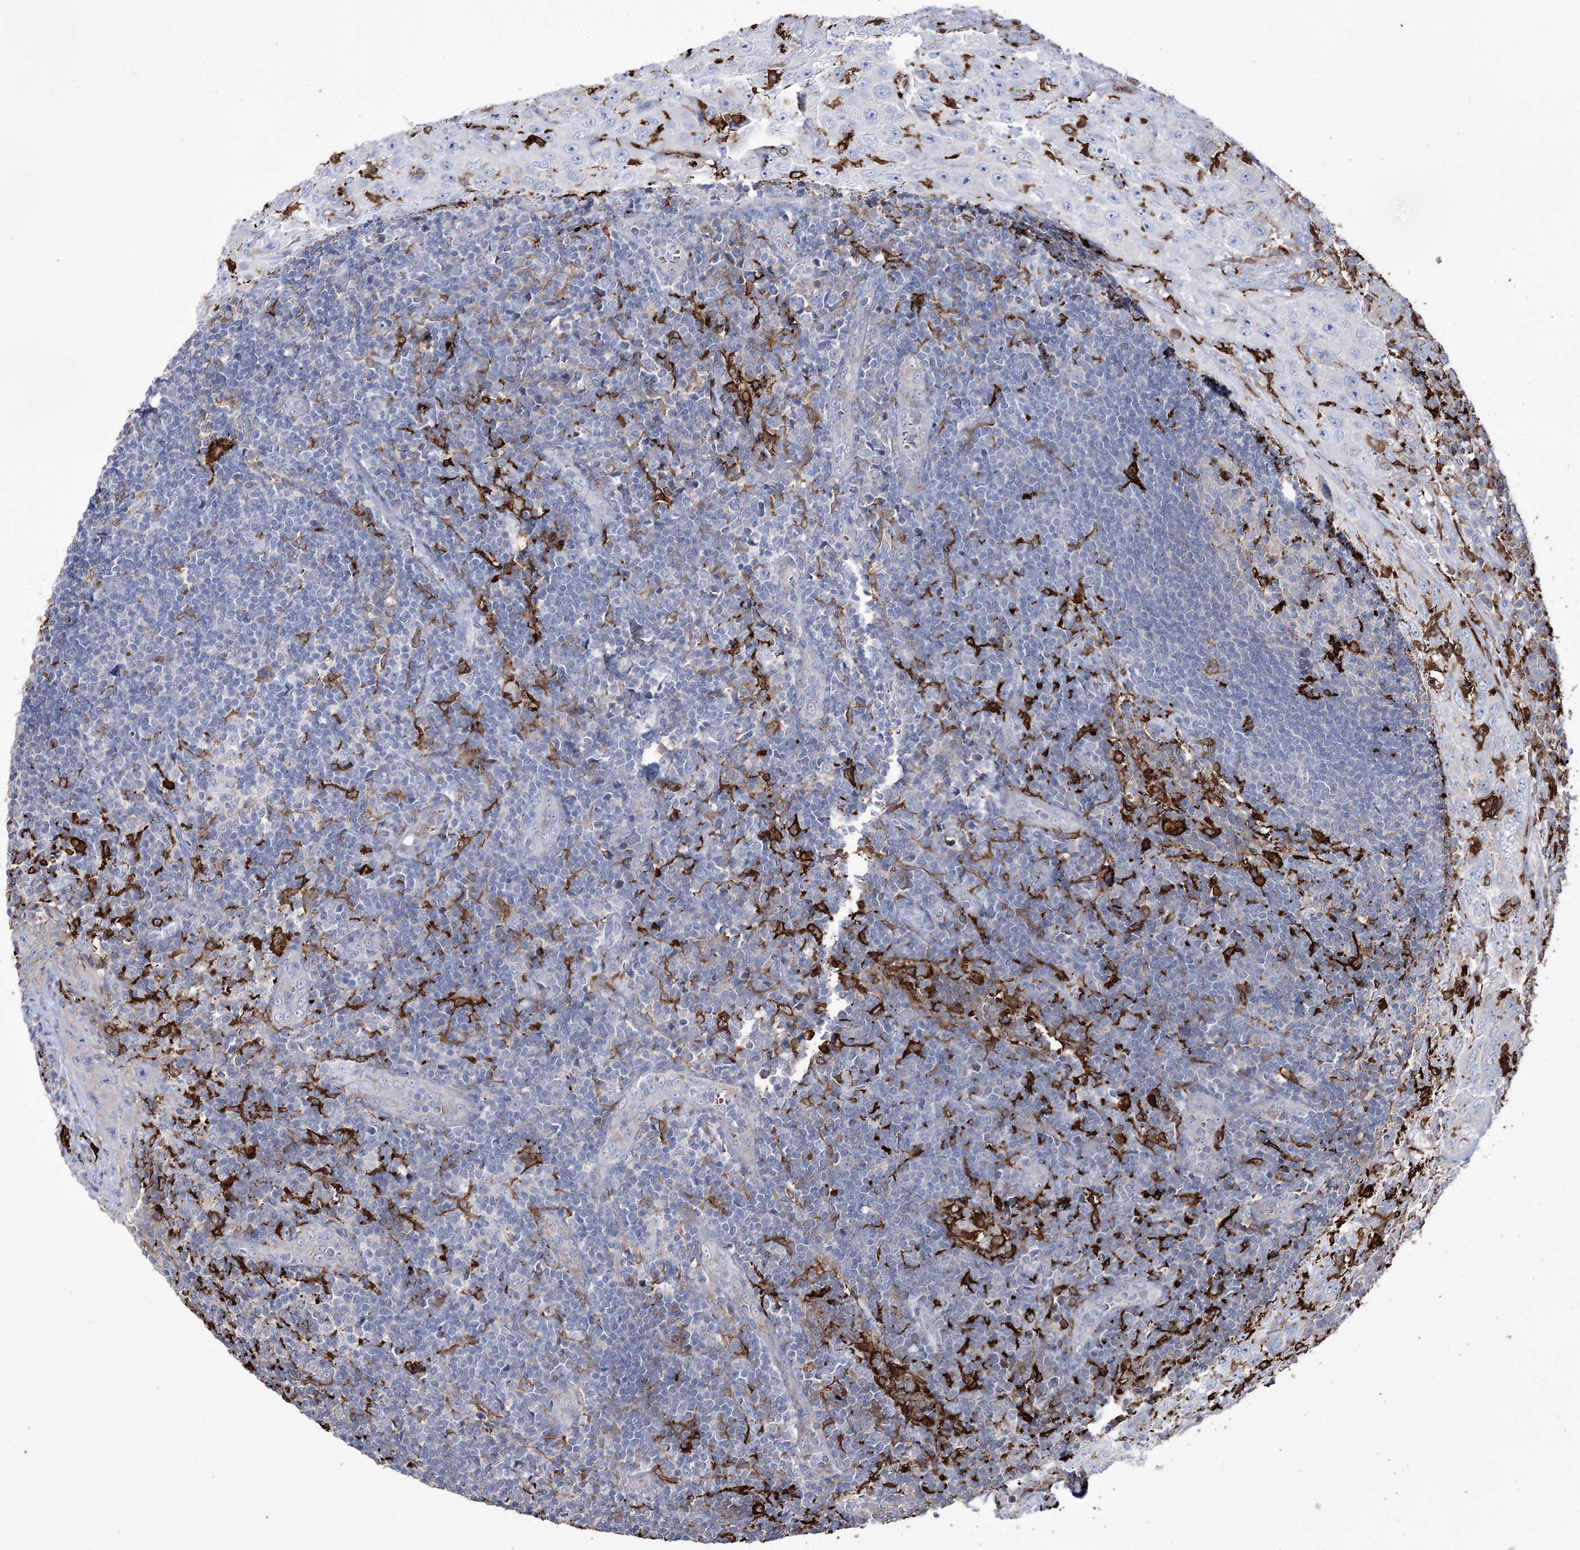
{"staining": {"intensity": "strong", "quantity": "<25%", "location": "cytoplasmic/membranous"}, "tissue": "lymph node", "cell_type": "Non-germinal center cells", "image_type": "normal", "snomed": [{"axis": "morphology", "description": "Normal tissue, NOS"}, {"axis": "morphology", "description": "Squamous cell carcinoma, metastatic, NOS"}, {"axis": "topography", "description": "Lymph node"}], "caption": "Non-germinal center cells reveal medium levels of strong cytoplasmic/membranous positivity in about <25% of cells in benign human lymph node. Using DAB (brown) and hematoxylin (blue) stains, captured at high magnification using brightfield microscopy.", "gene": "ZNF622", "patient": {"sex": "male", "age": 73}}